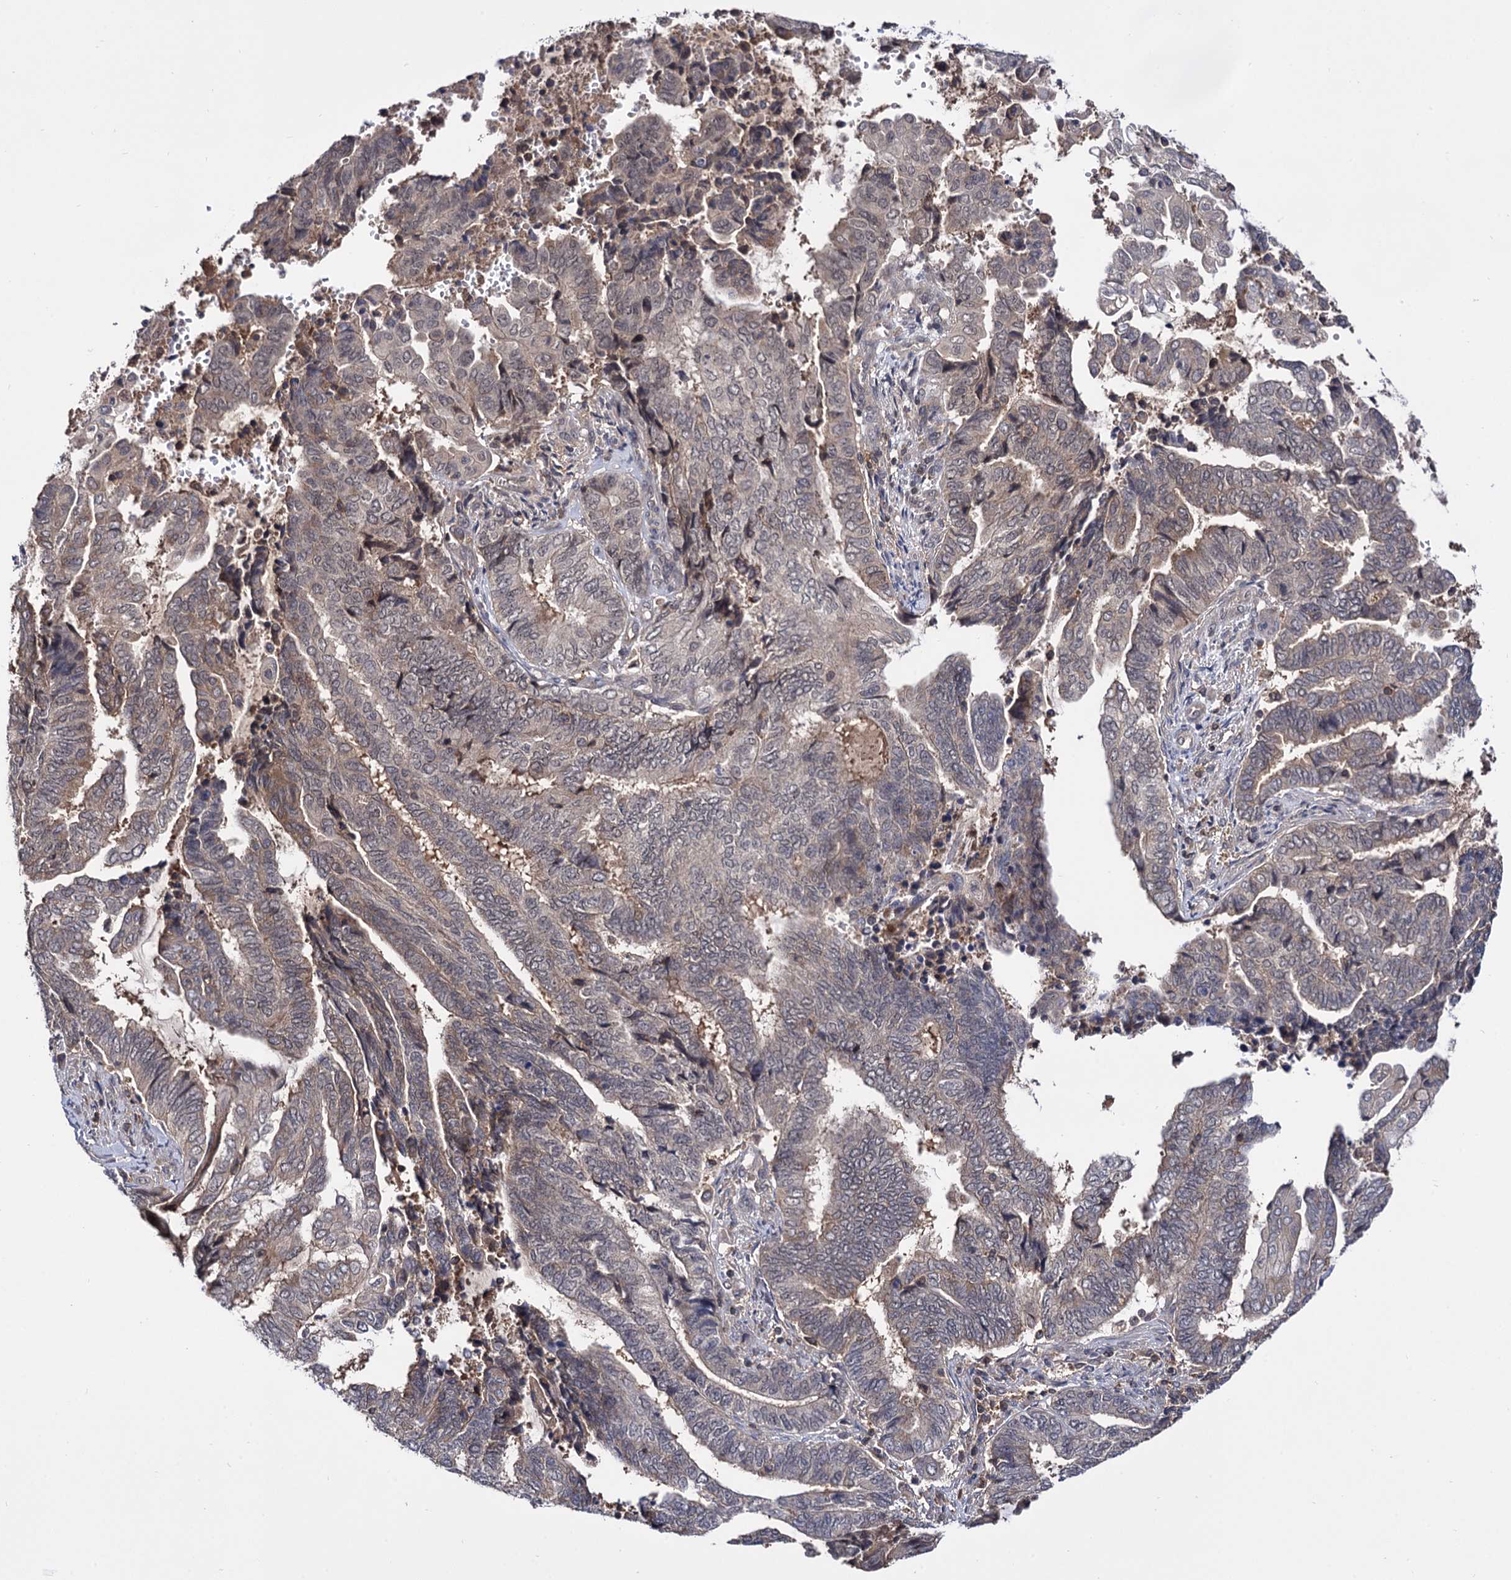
{"staining": {"intensity": "weak", "quantity": "25%-75%", "location": "cytoplasmic/membranous,nuclear"}, "tissue": "endometrial cancer", "cell_type": "Tumor cells", "image_type": "cancer", "snomed": [{"axis": "morphology", "description": "Adenocarcinoma, NOS"}, {"axis": "topography", "description": "Uterus"}, {"axis": "topography", "description": "Endometrium"}], "caption": "Endometrial cancer stained with a protein marker demonstrates weak staining in tumor cells.", "gene": "MICAL2", "patient": {"sex": "female", "age": 70}}